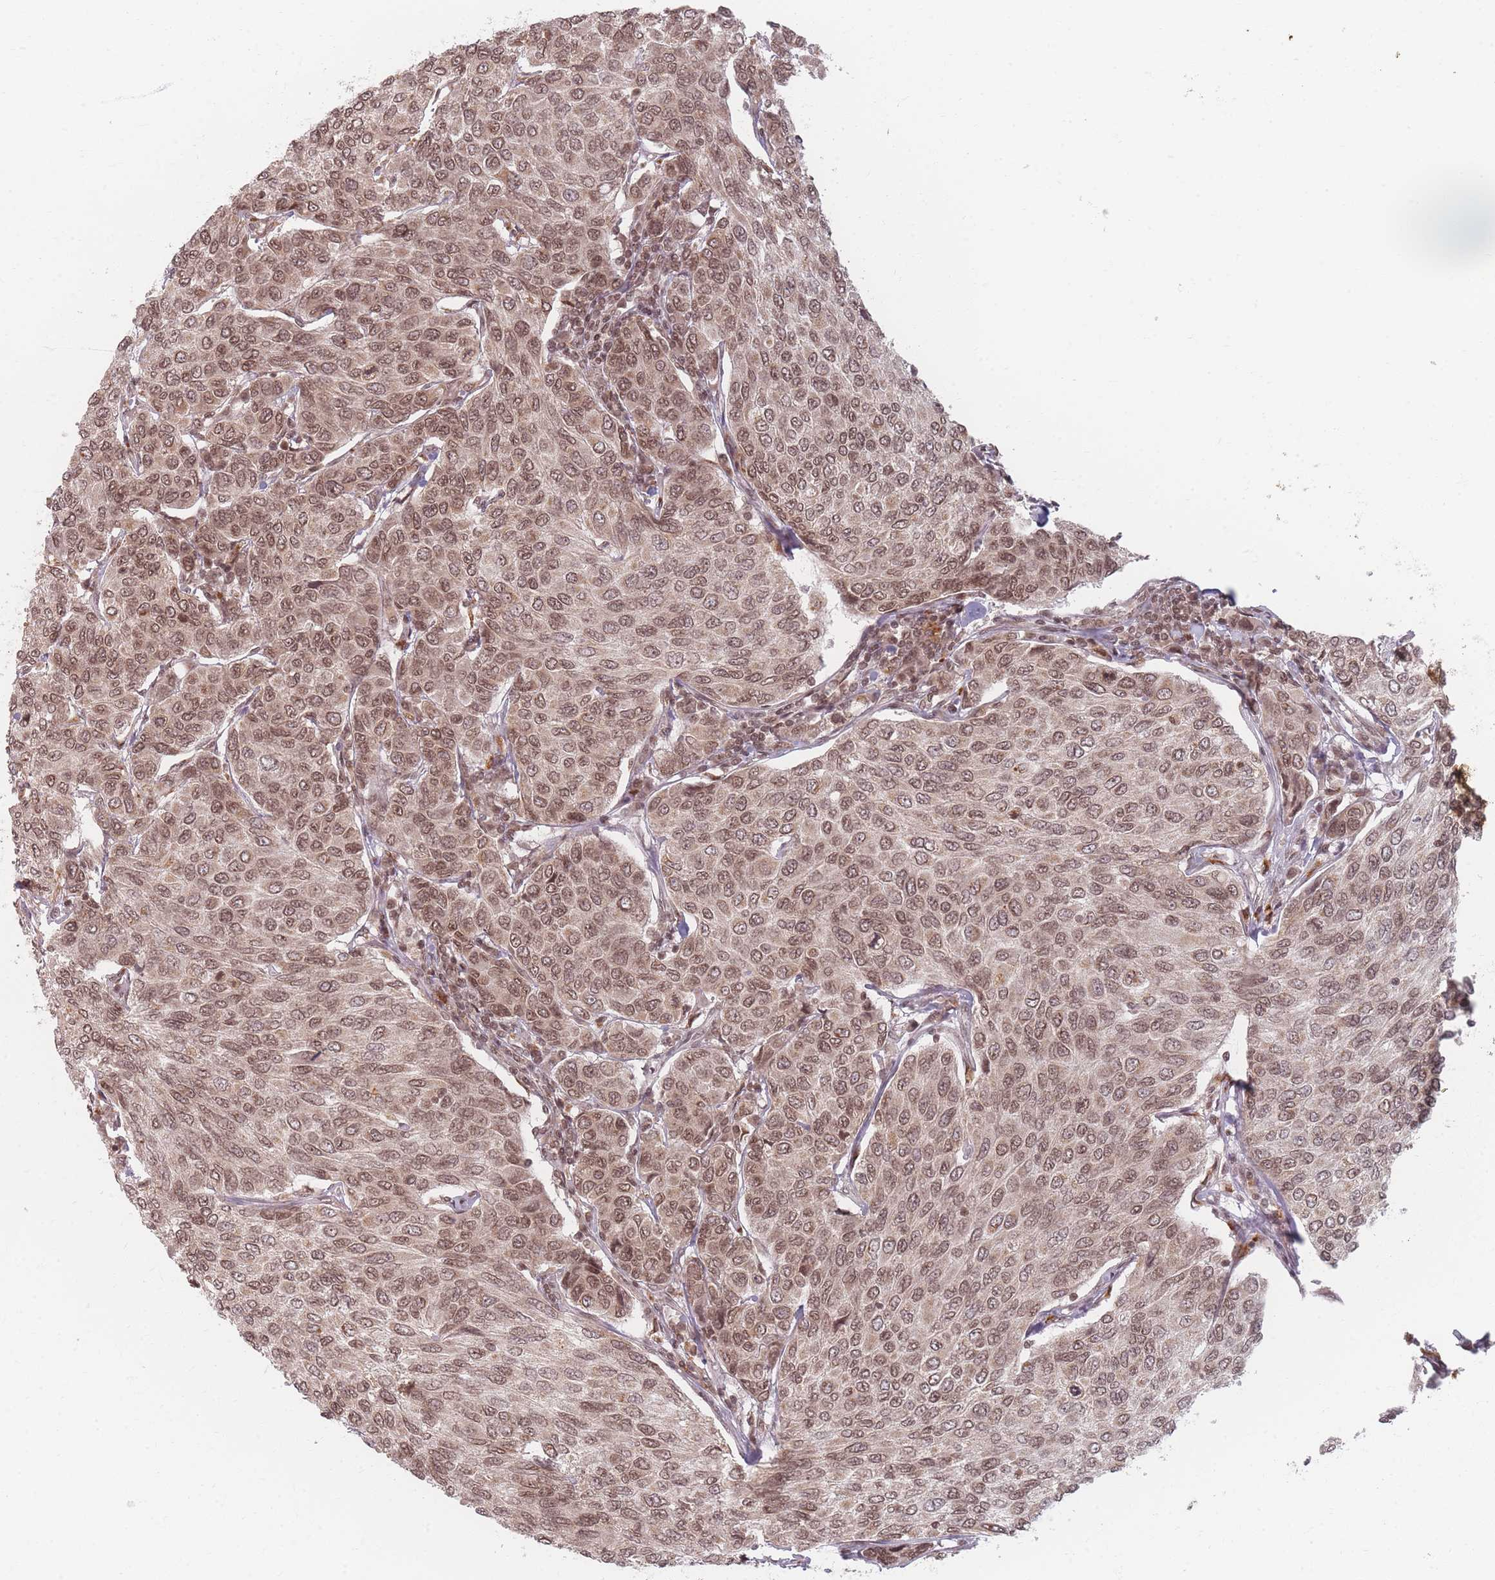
{"staining": {"intensity": "moderate", "quantity": ">75%", "location": "nuclear"}, "tissue": "breast cancer", "cell_type": "Tumor cells", "image_type": "cancer", "snomed": [{"axis": "morphology", "description": "Duct carcinoma"}, {"axis": "topography", "description": "Breast"}], "caption": "Moderate nuclear protein expression is seen in about >75% of tumor cells in infiltrating ductal carcinoma (breast).", "gene": "SPATA45", "patient": {"sex": "female", "age": 55}}